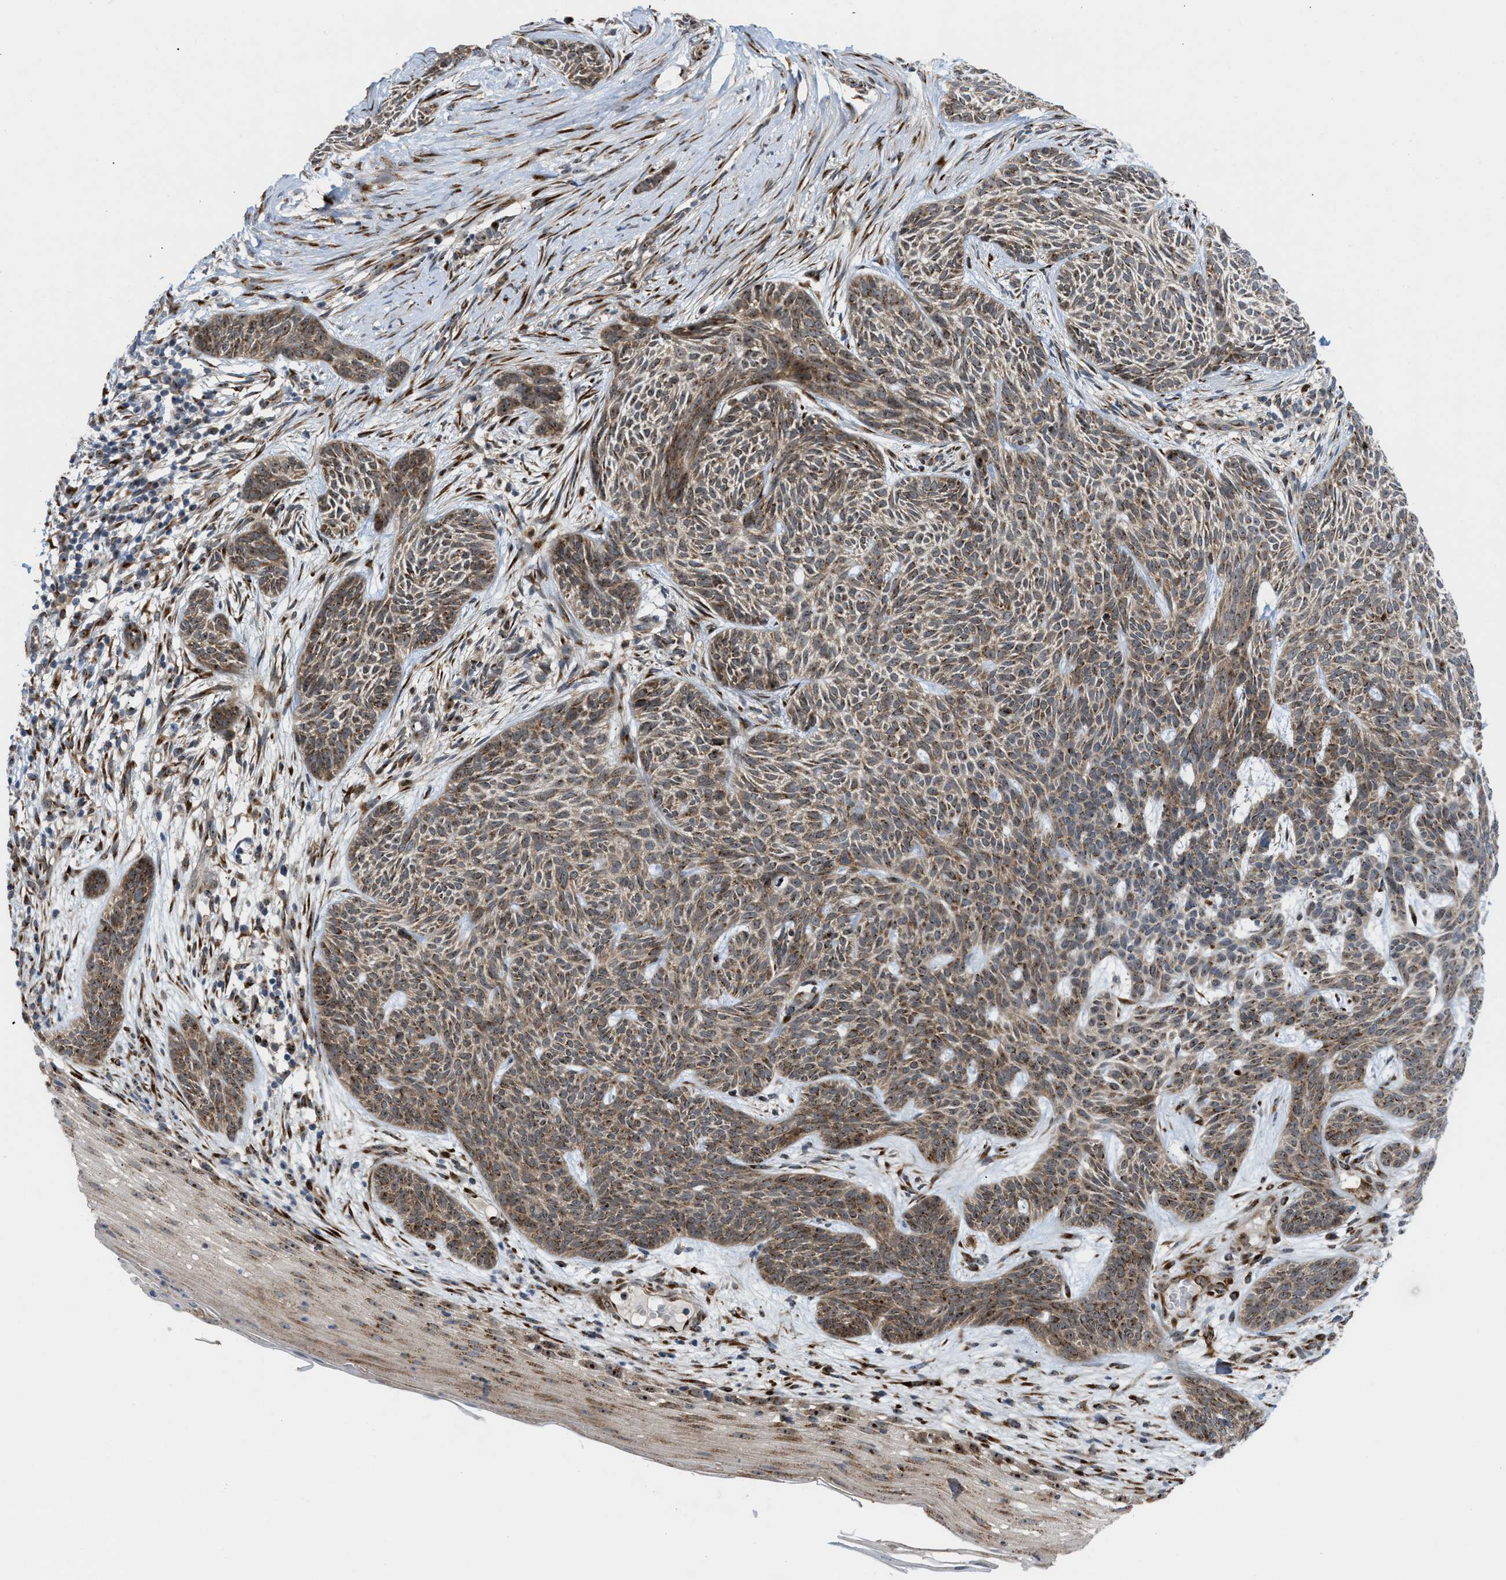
{"staining": {"intensity": "weak", "quantity": ">75%", "location": "cytoplasmic/membranous"}, "tissue": "skin cancer", "cell_type": "Tumor cells", "image_type": "cancer", "snomed": [{"axis": "morphology", "description": "Basal cell carcinoma"}, {"axis": "topography", "description": "Skin"}], "caption": "Basal cell carcinoma (skin) tissue shows weak cytoplasmic/membranous positivity in about >75% of tumor cells", "gene": "SLC38A10", "patient": {"sex": "female", "age": 59}}